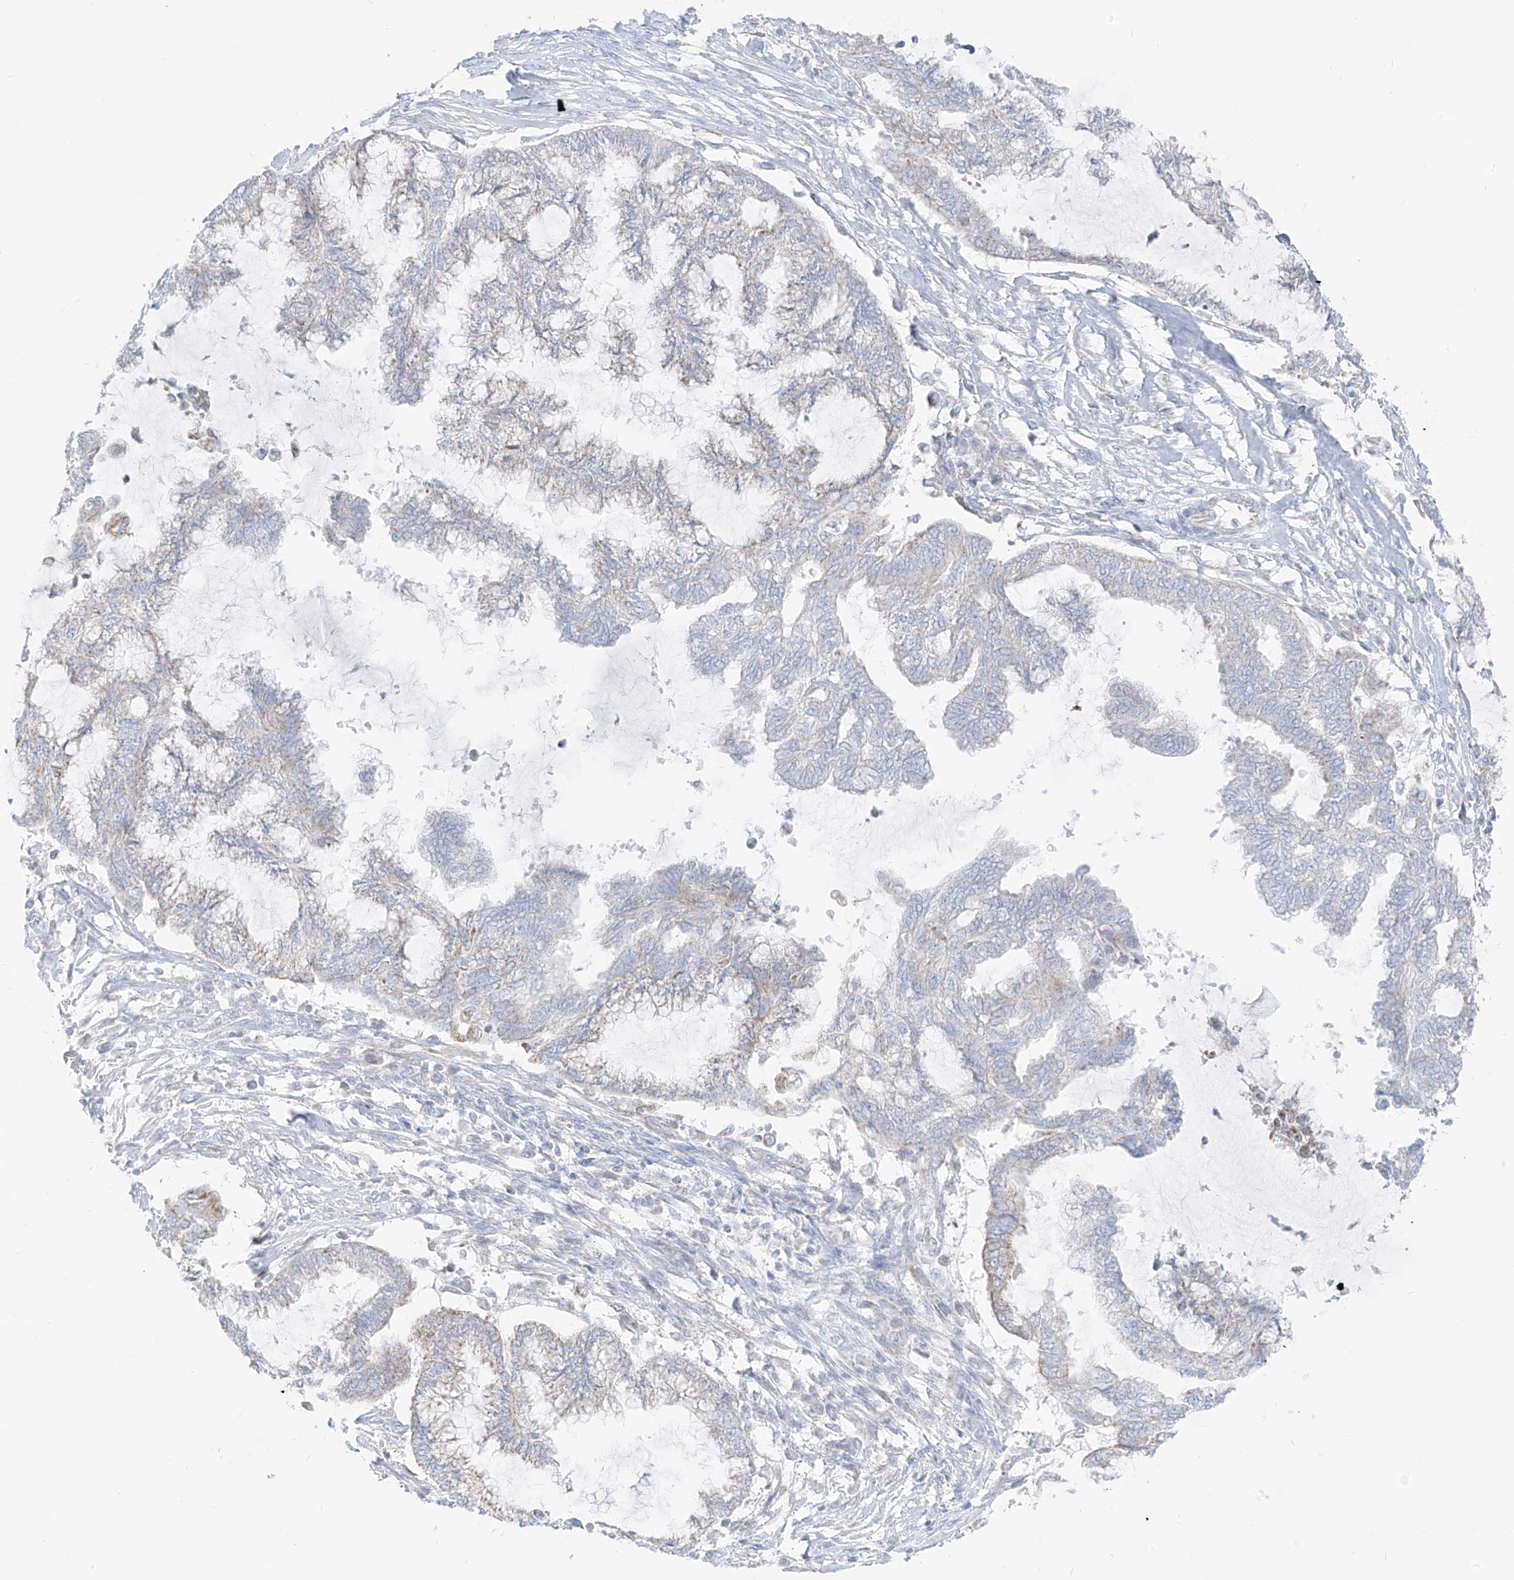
{"staining": {"intensity": "negative", "quantity": "none", "location": "none"}, "tissue": "endometrial cancer", "cell_type": "Tumor cells", "image_type": "cancer", "snomed": [{"axis": "morphology", "description": "Adenocarcinoma, NOS"}, {"axis": "topography", "description": "Endometrium"}], "caption": "Protein analysis of endometrial adenocarcinoma displays no significant positivity in tumor cells. Nuclei are stained in blue.", "gene": "ETHE1", "patient": {"sex": "female", "age": 86}}